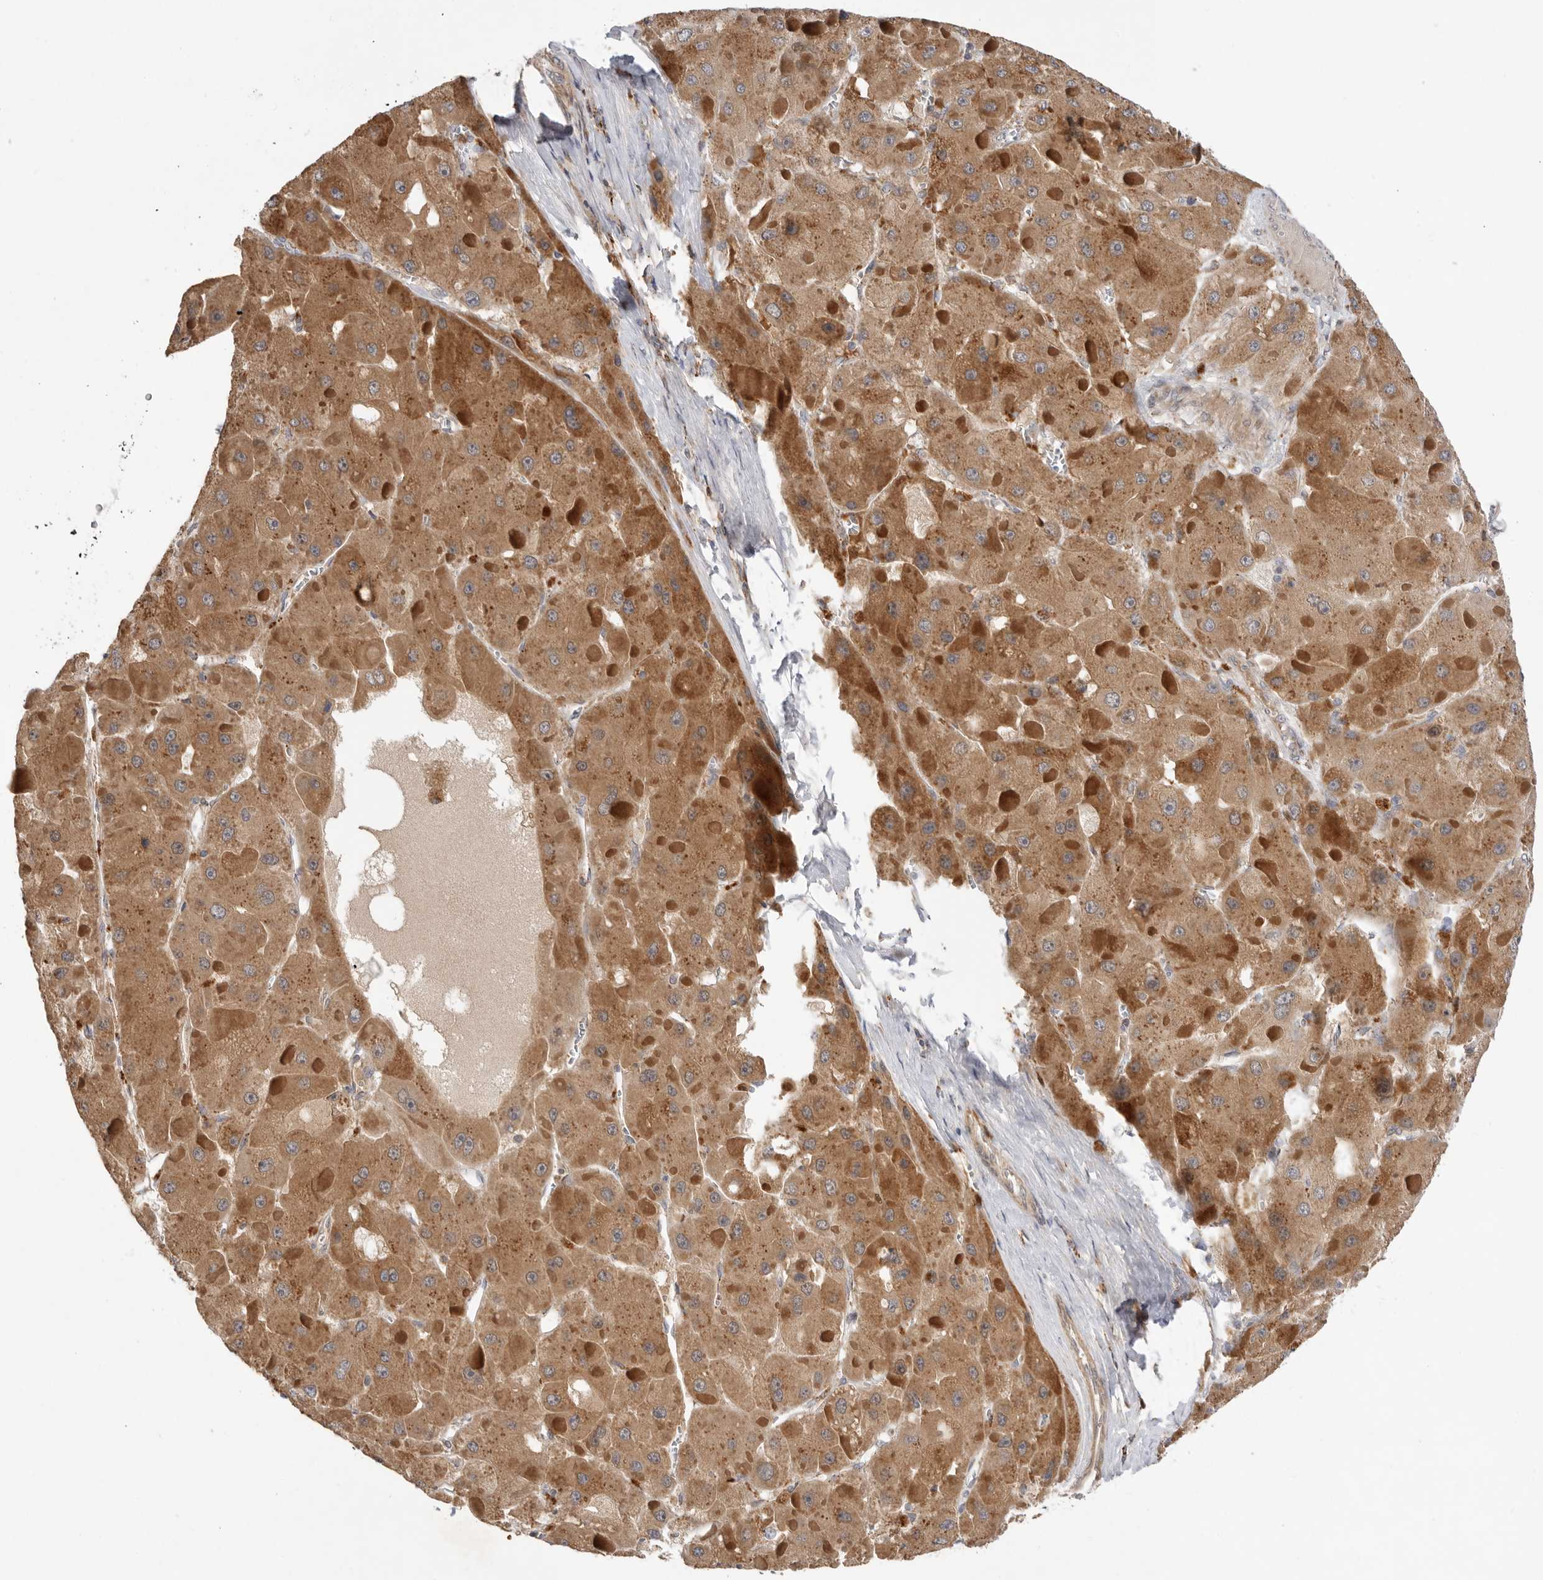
{"staining": {"intensity": "moderate", "quantity": ">75%", "location": "cytoplasmic/membranous"}, "tissue": "liver cancer", "cell_type": "Tumor cells", "image_type": "cancer", "snomed": [{"axis": "morphology", "description": "Carcinoma, Hepatocellular, NOS"}, {"axis": "topography", "description": "Liver"}], "caption": "Immunohistochemistry of liver cancer (hepatocellular carcinoma) demonstrates medium levels of moderate cytoplasmic/membranous positivity in about >75% of tumor cells.", "gene": "GNE", "patient": {"sex": "female", "age": 73}}